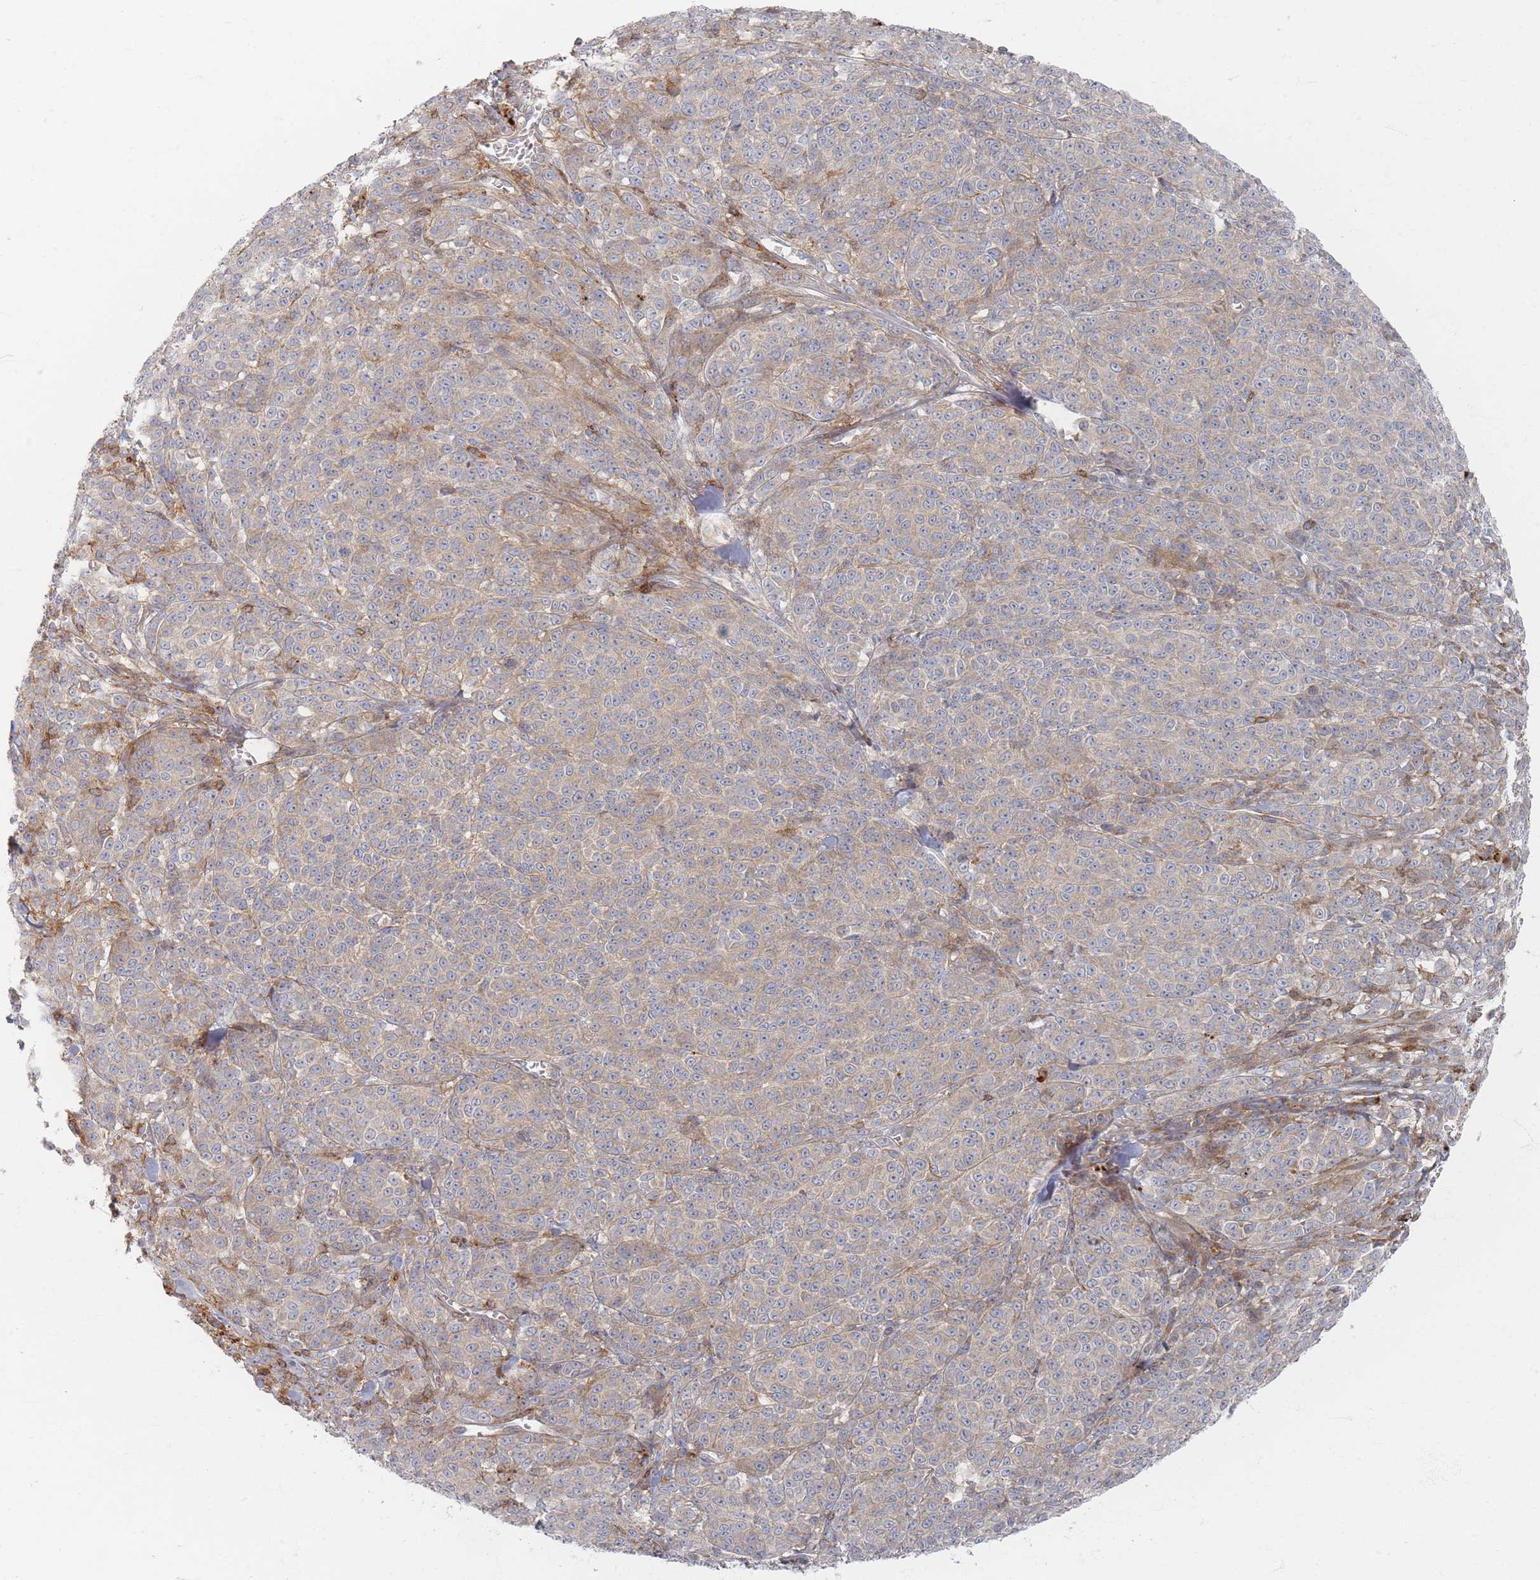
{"staining": {"intensity": "negative", "quantity": "none", "location": "none"}, "tissue": "melanoma", "cell_type": "Tumor cells", "image_type": "cancer", "snomed": [{"axis": "morphology", "description": "Normal tissue, NOS"}, {"axis": "morphology", "description": "Malignant melanoma, NOS"}, {"axis": "topography", "description": "Skin"}], "caption": "Immunohistochemistry (IHC) histopathology image of neoplastic tissue: malignant melanoma stained with DAB (3,3'-diaminobenzidine) shows no significant protein expression in tumor cells.", "gene": "ZNF852", "patient": {"sex": "female", "age": 34}}